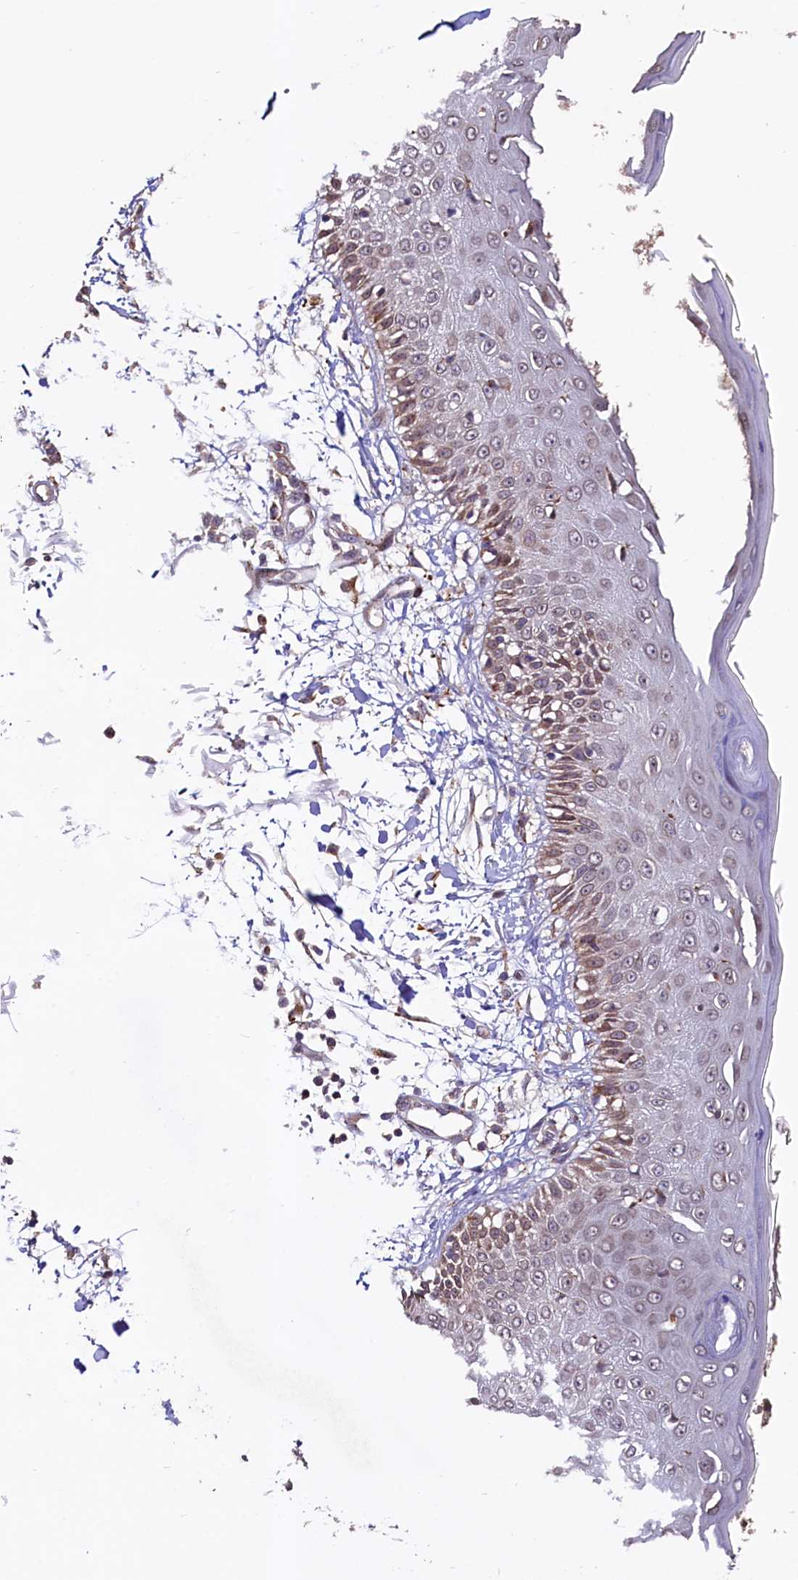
{"staining": {"intensity": "weak", "quantity": ">75%", "location": "cytoplasmic/membranous"}, "tissue": "skin", "cell_type": "Fibroblasts", "image_type": "normal", "snomed": [{"axis": "morphology", "description": "Normal tissue, NOS"}, {"axis": "morphology", "description": "Squamous cell carcinoma, NOS"}, {"axis": "topography", "description": "Skin"}, {"axis": "topography", "description": "Peripheral nerve tissue"}], "caption": "Protein expression analysis of benign human skin reveals weak cytoplasmic/membranous positivity in about >75% of fibroblasts.", "gene": "C5orf15", "patient": {"sex": "male", "age": 83}}